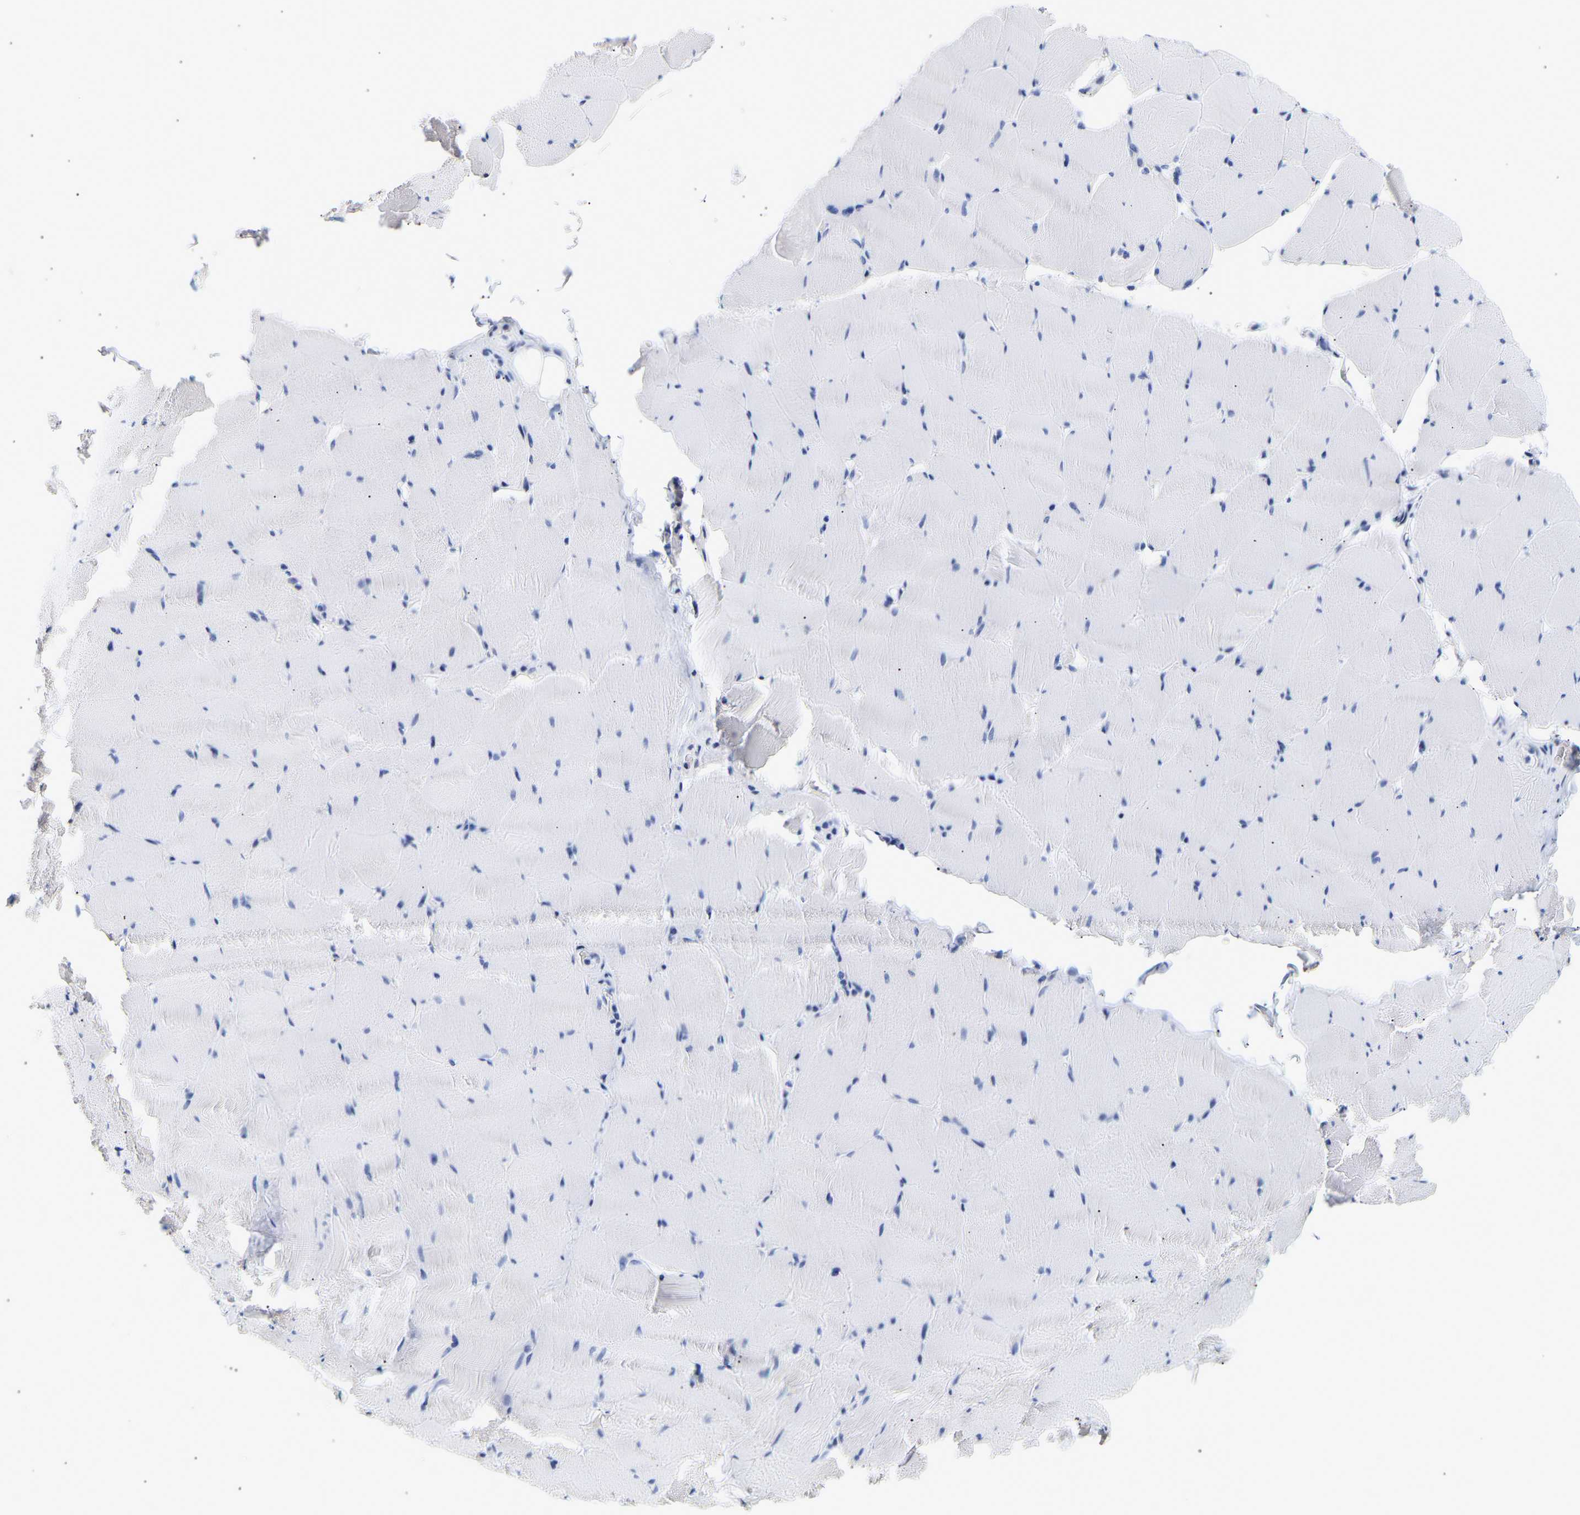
{"staining": {"intensity": "negative", "quantity": "none", "location": "none"}, "tissue": "skeletal muscle", "cell_type": "Myocytes", "image_type": "normal", "snomed": [{"axis": "morphology", "description": "Normal tissue, NOS"}, {"axis": "topography", "description": "Skeletal muscle"}], "caption": "DAB (3,3'-diaminobenzidine) immunohistochemical staining of normal skeletal muscle shows no significant staining in myocytes.", "gene": "IGFBP7", "patient": {"sex": "male", "age": 62}}